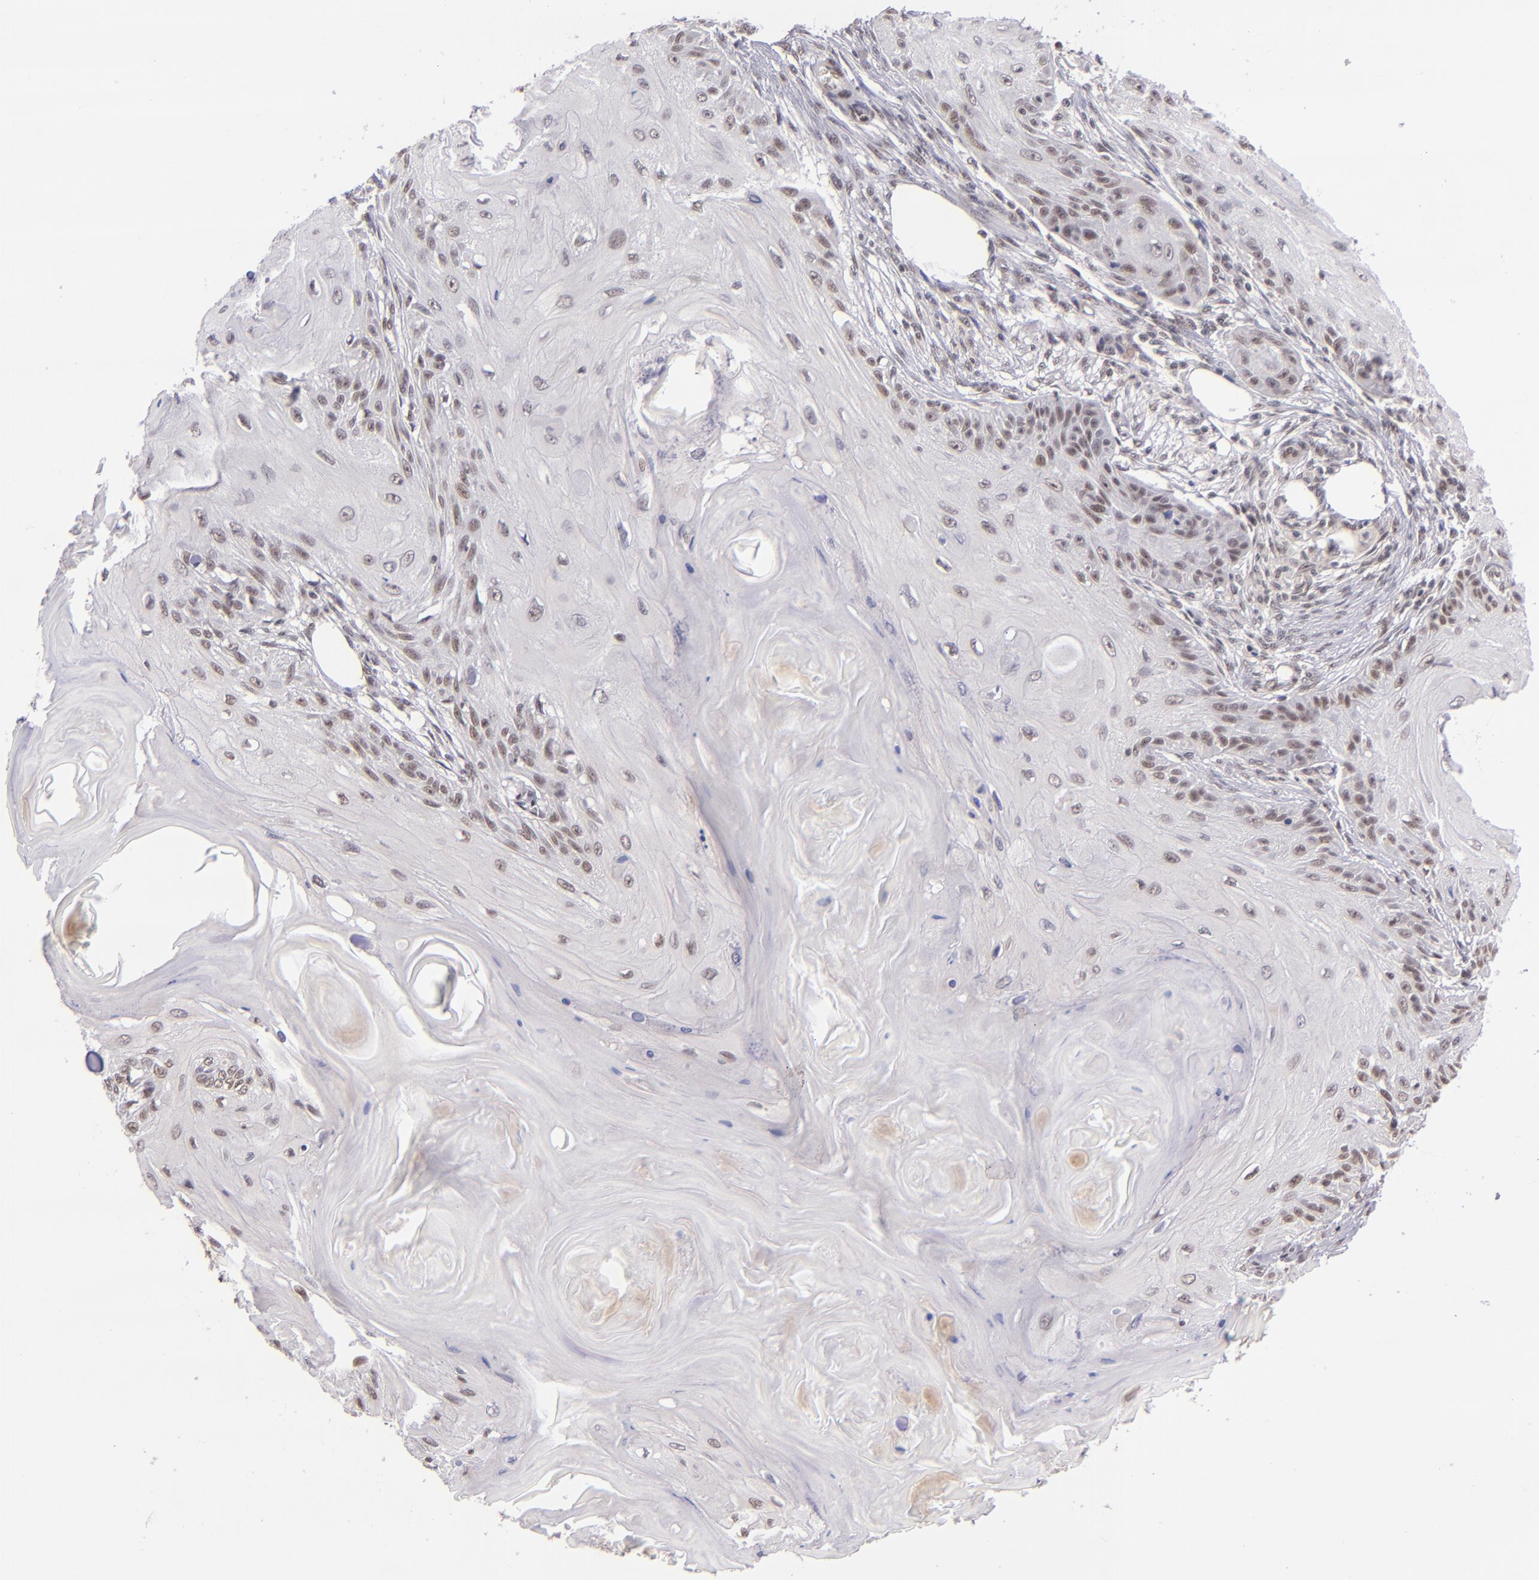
{"staining": {"intensity": "moderate", "quantity": "25%-75%", "location": "nuclear"}, "tissue": "skin cancer", "cell_type": "Tumor cells", "image_type": "cancer", "snomed": [{"axis": "morphology", "description": "Squamous cell carcinoma, NOS"}, {"axis": "topography", "description": "Skin"}], "caption": "A histopathology image of squamous cell carcinoma (skin) stained for a protein displays moderate nuclear brown staining in tumor cells.", "gene": "ZNF148", "patient": {"sex": "female", "age": 88}}